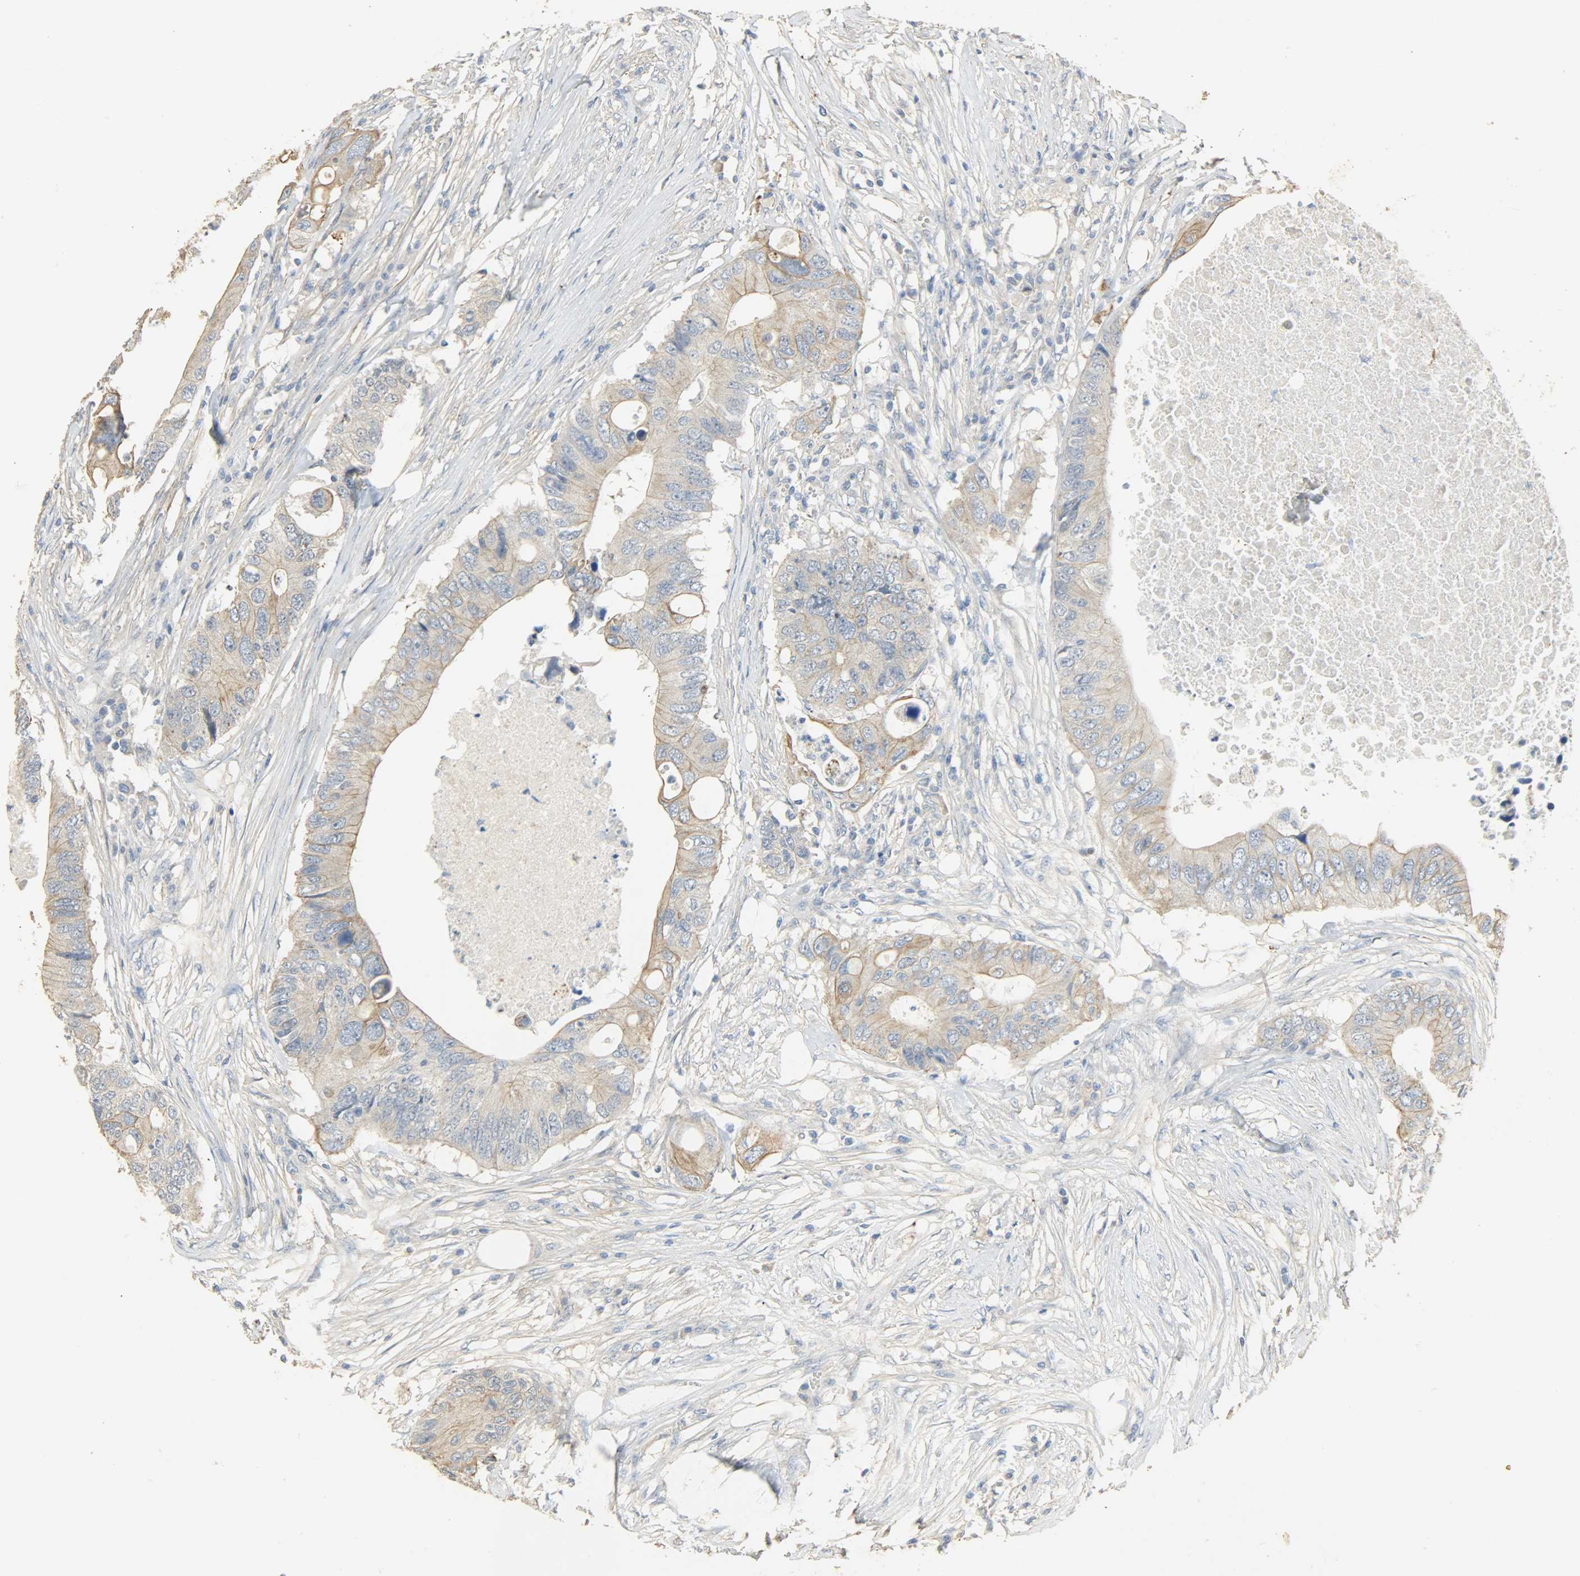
{"staining": {"intensity": "moderate", "quantity": ">75%", "location": "cytoplasmic/membranous"}, "tissue": "colorectal cancer", "cell_type": "Tumor cells", "image_type": "cancer", "snomed": [{"axis": "morphology", "description": "Adenocarcinoma, NOS"}, {"axis": "topography", "description": "Colon"}], "caption": "Human colorectal cancer (adenocarcinoma) stained with a brown dye reveals moderate cytoplasmic/membranous positive staining in about >75% of tumor cells.", "gene": "USP13", "patient": {"sex": "male", "age": 71}}